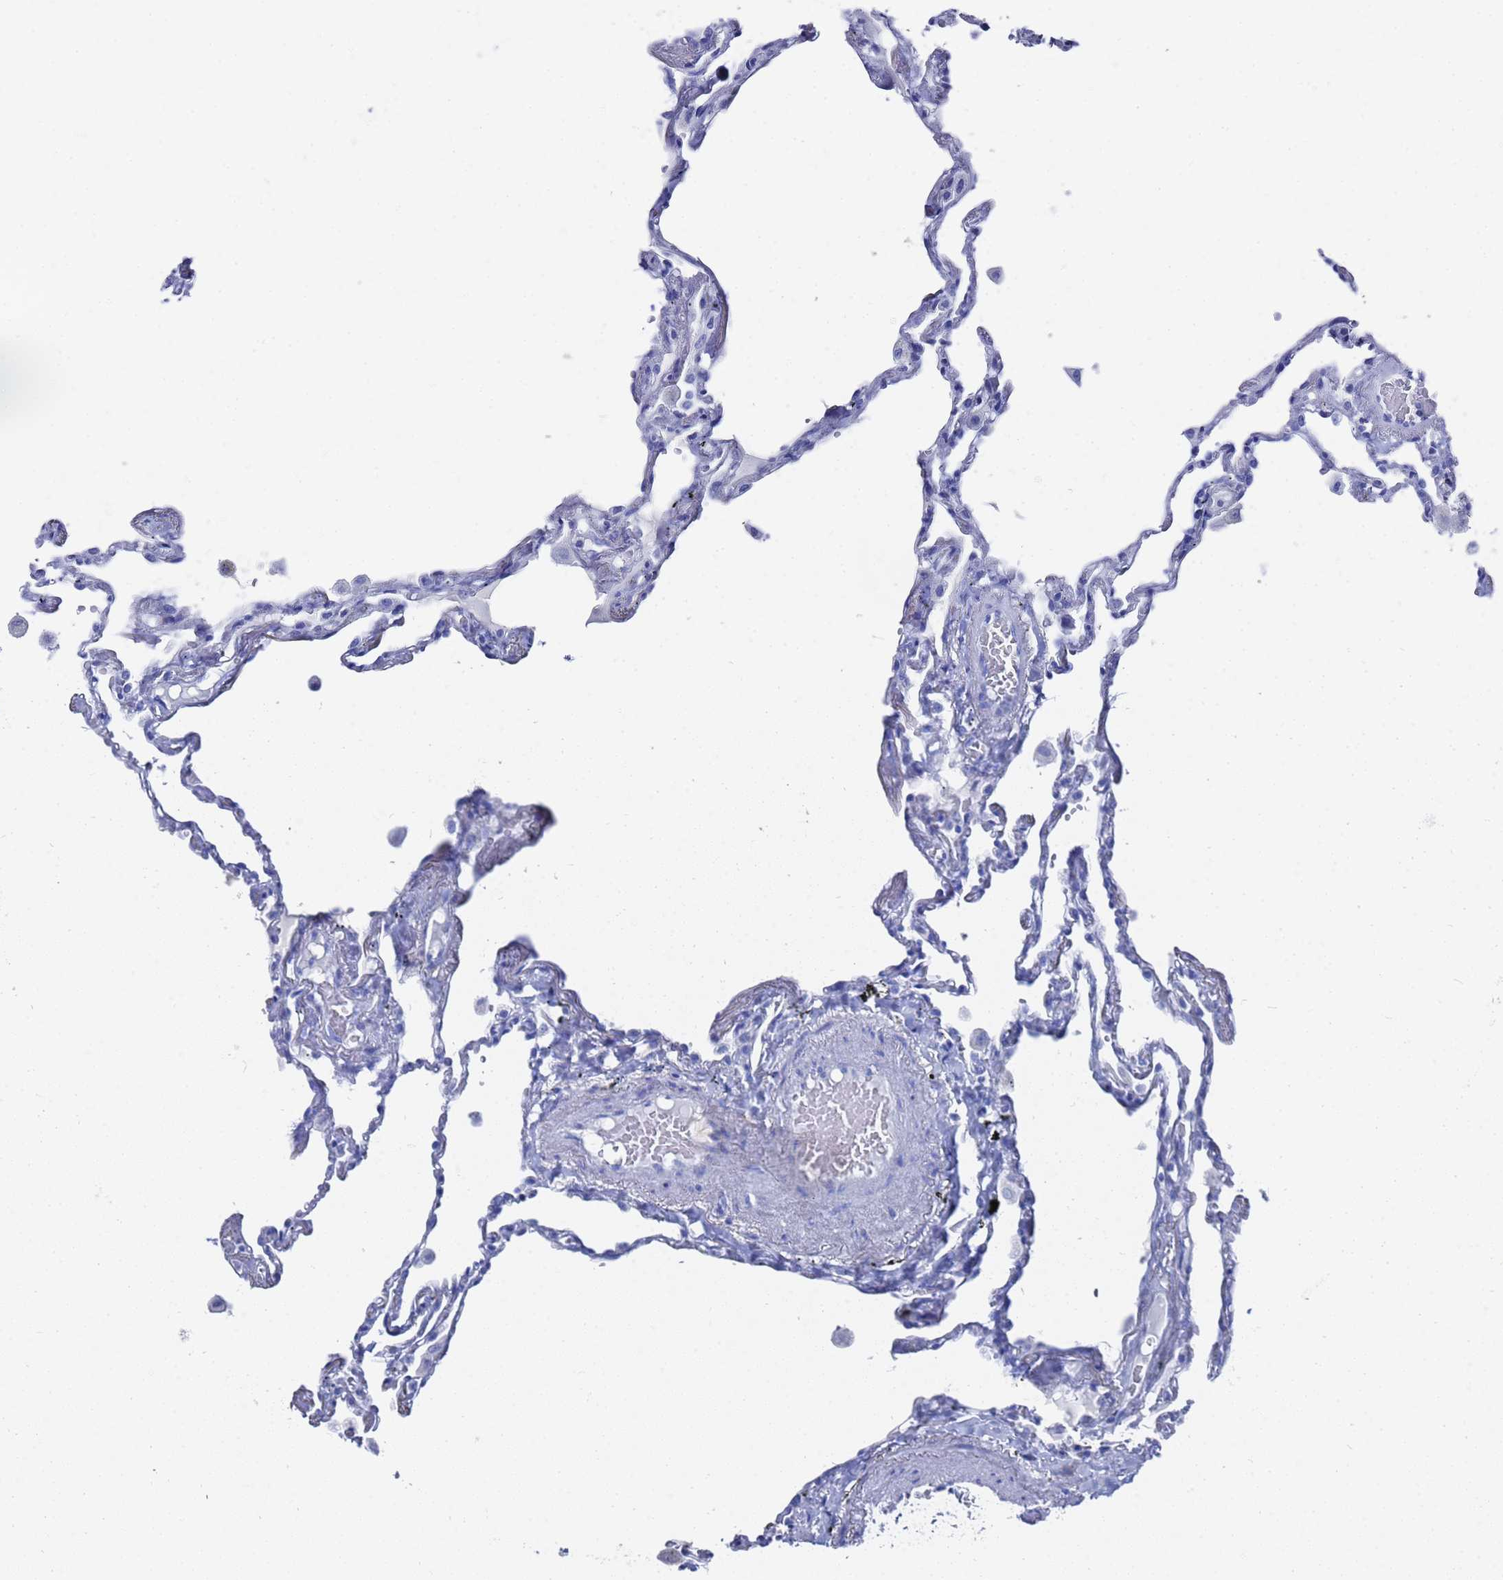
{"staining": {"intensity": "negative", "quantity": "none", "location": "none"}, "tissue": "lung", "cell_type": "Alveolar cells", "image_type": "normal", "snomed": [{"axis": "morphology", "description": "Normal tissue, NOS"}, {"axis": "topography", "description": "Lung"}], "caption": "Immunohistochemical staining of benign human lung shows no significant expression in alveolar cells. Brightfield microscopy of immunohistochemistry stained with DAB (3,3'-diaminobenzidine) (brown) and hematoxylin (blue), captured at high magnification.", "gene": "GGT1", "patient": {"sex": "female", "age": 67}}